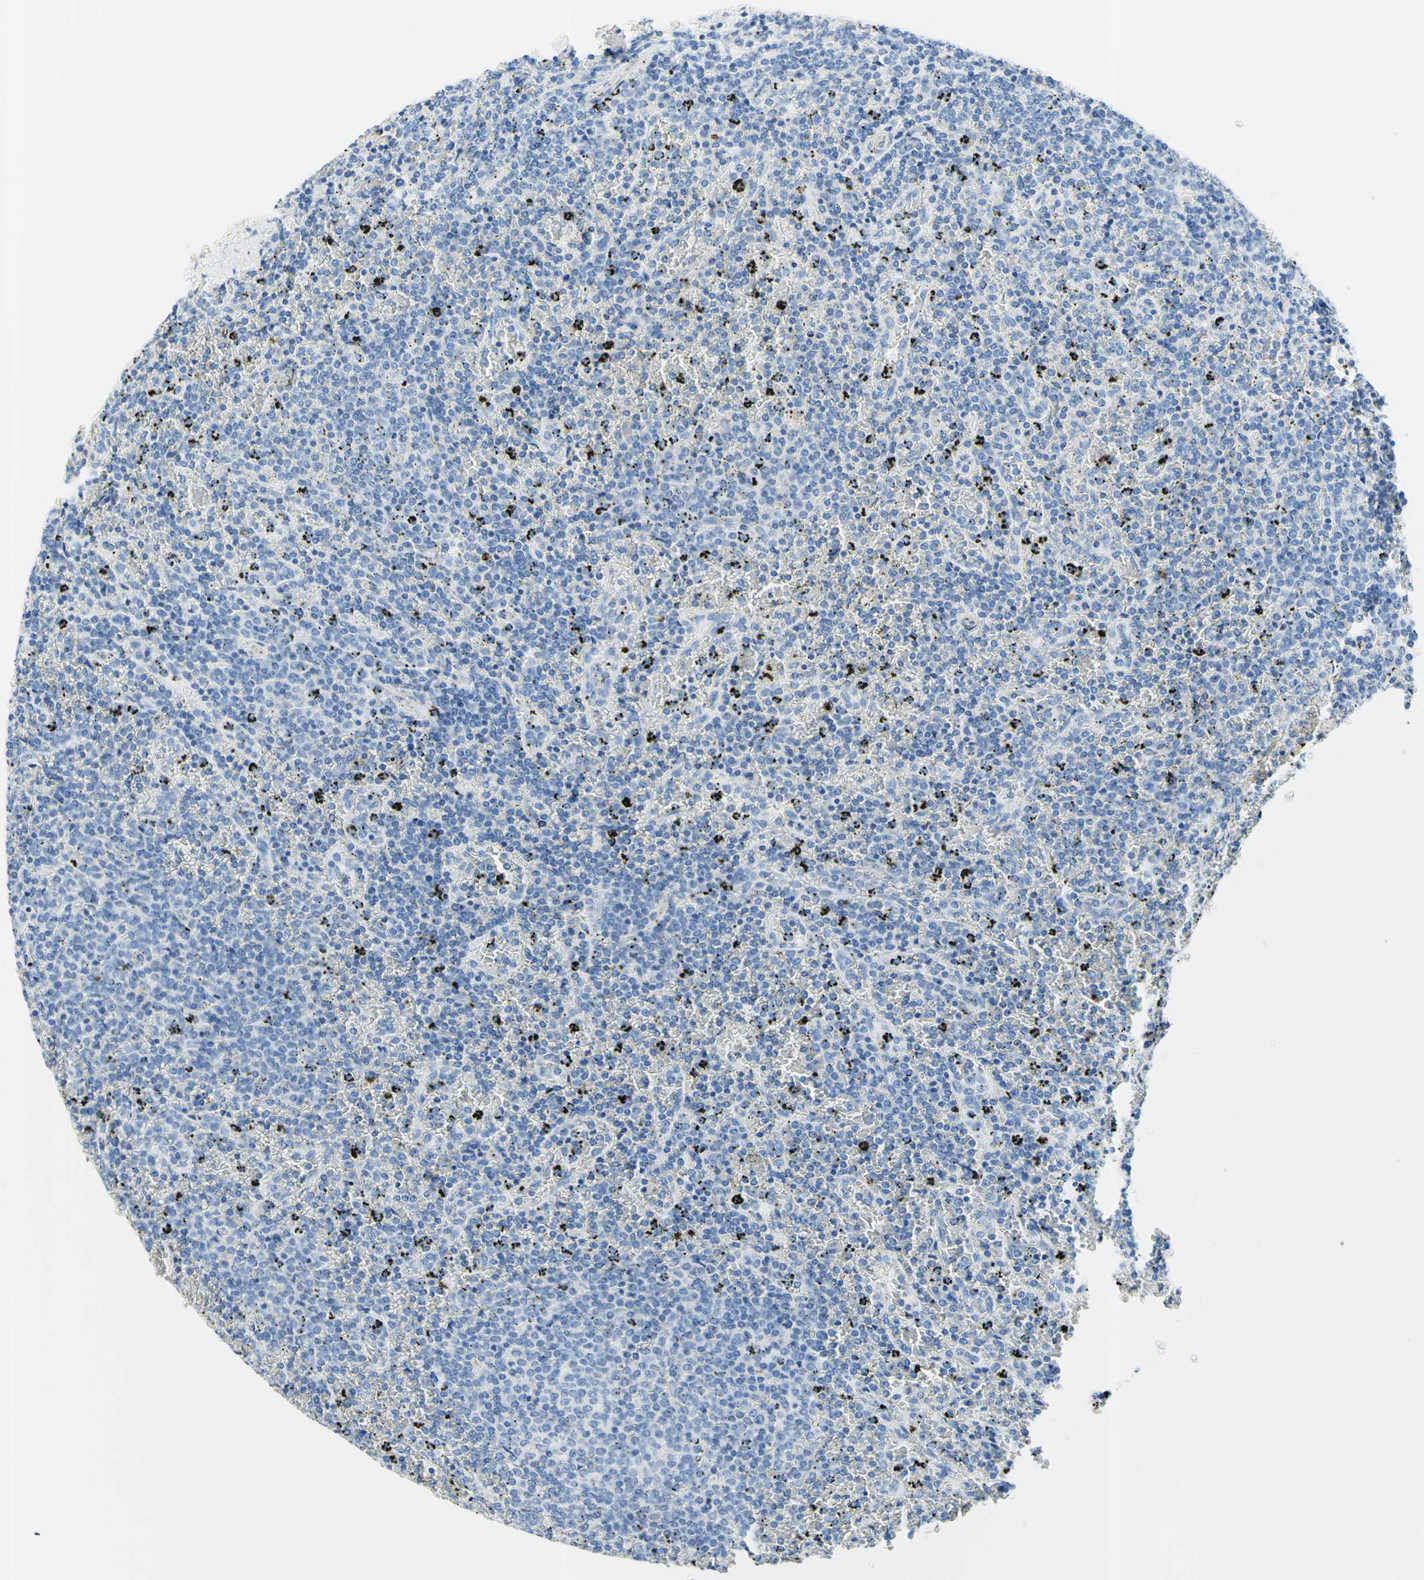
{"staining": {"intensity": "negative", "quantity": "none", "location": "none"}, "tissue": "lymphoma", "cell_type": "Tumor cells", "image_type": "cancer", "snomed": [{"axis": "morphology", "description": "Malignant lymphoma, non-Hodgkin's type, Low grade"}, {"axis": "topography", "description": "Spleen"}], "caption": "A histopathology image of lymphoma stained for a protein reveals no brown staining in tumor cells.", "gene": "HPCA", "patient": {"sex": "female", "age": 77}}